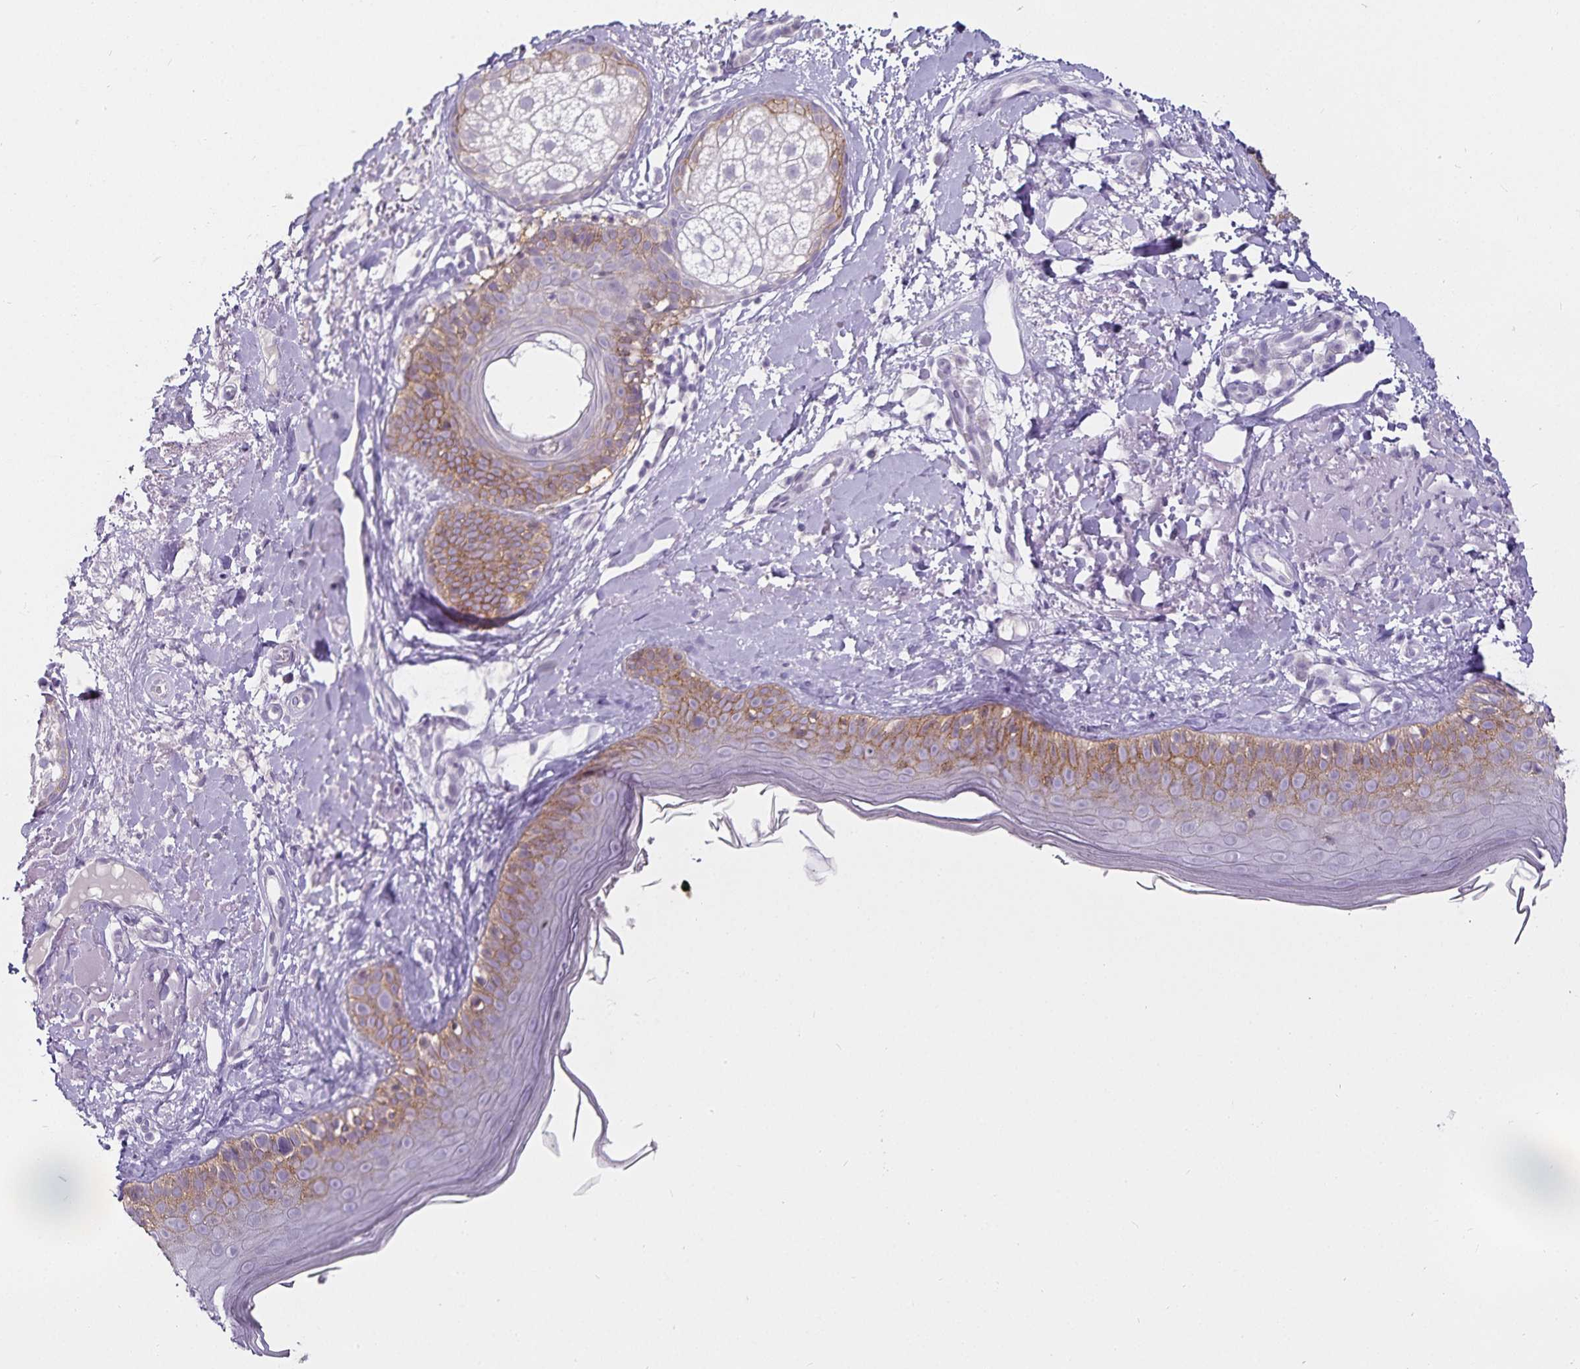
{"staining": {"intensity": "negative", "quantity": "none", "location": "none"}, "tissue": "skin", "cell_type": "Fibroblasts", "image_type": "normal", "snomed": [{"axis": "morphology", "description": "Normal tissue, NOS"}, {"axis": "topography", "description": "Skin"}], "caption": "The immunohistochemistry photomicrograph has no significant positivity in fibroblasts of skin.", "gene": "CA12", "patient": {"sex": "male", "age": 73}}